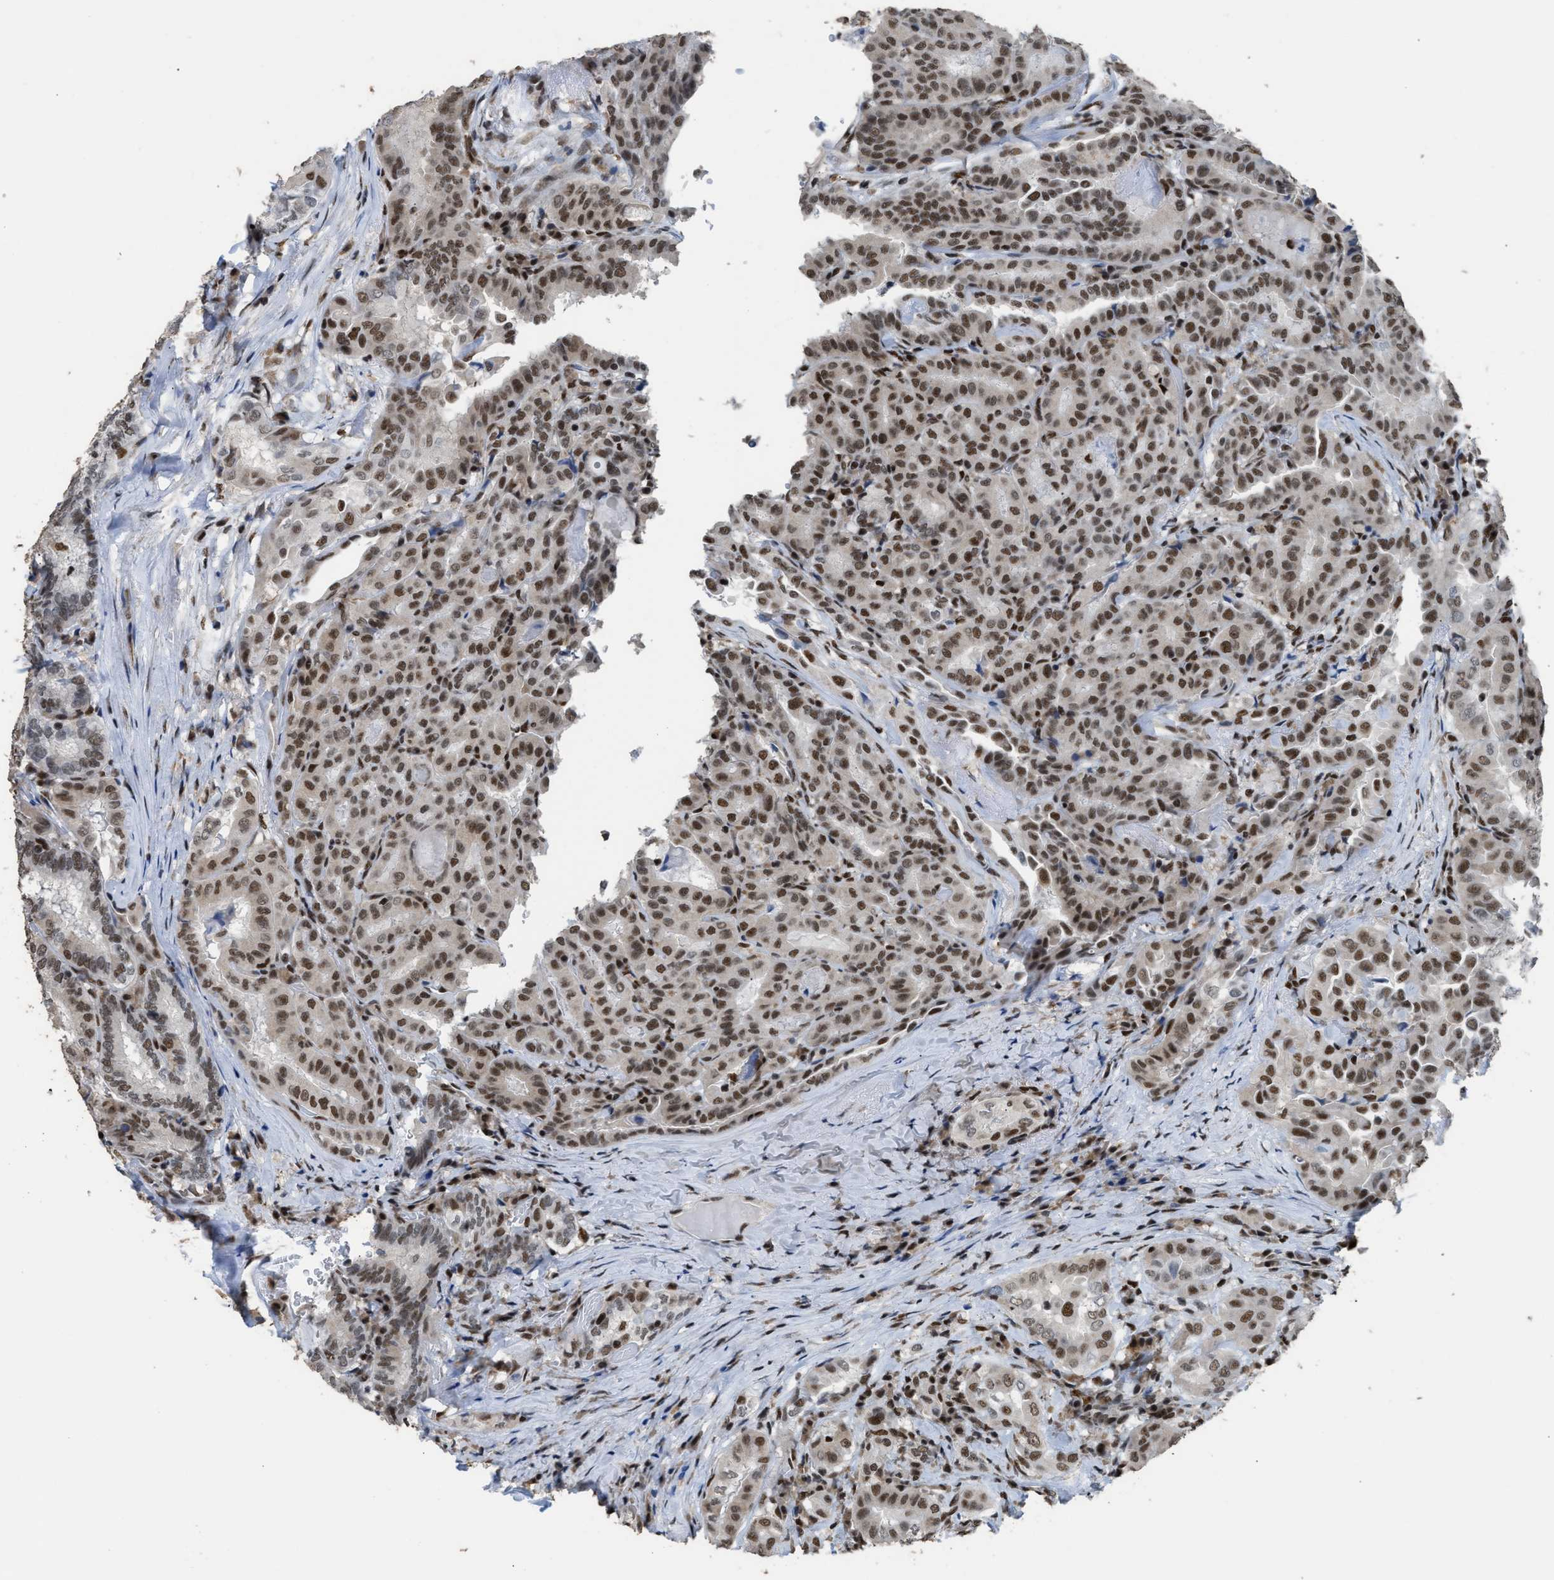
{"staining": {"intensity": "moderate", "quantity": ">75%", "location": "nuclear"}, "tissue": "thyroid cancer", "cell_type": "Tumor cells", "image_type": "cancer", "snomed": [{"axis": "morphology", "description": "Papillary adenocarcinoma, NOS"}, {"axis": "topography", "description": "Thyroid gland"}], "caption": "Tumor cells show medium levels of moderate nuclear positivity in about >75% of cells in human thyroid papillary adenocarcinoma. (brown staining indicates protein expression, while blue staining denotes nuclei).", "gene": "SCAF4", "patient": {"sex": "female", "age": 42}}